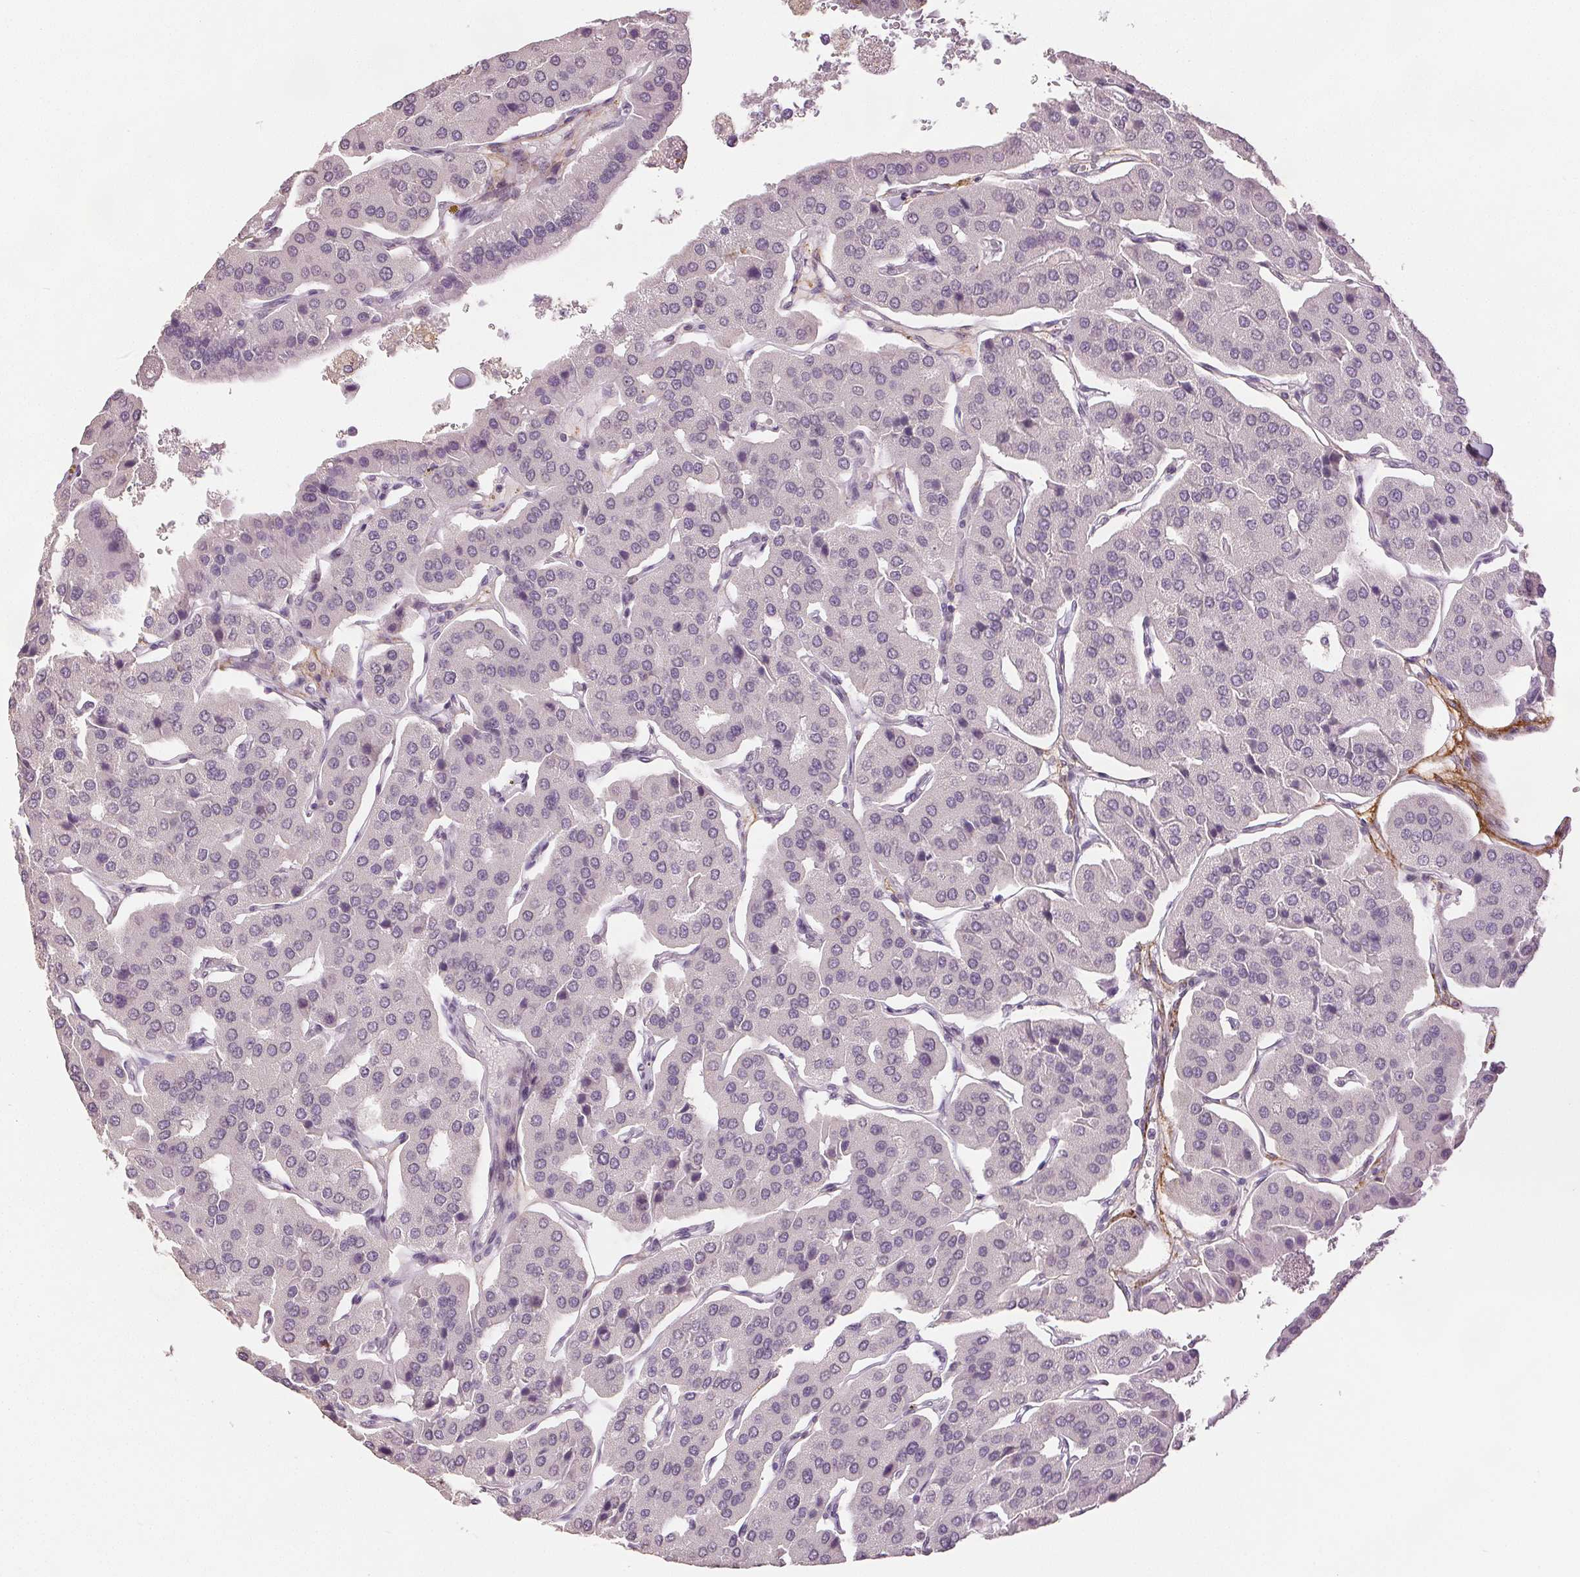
{"staining": {"intensity": "negative", "quantity": "none", "location": "none"}, "tissue": "parathyroid gland", "cell_type": "Glandular cells", "image_type": "normal", "snomed": [{"axis": "morphology", "description": "Normal tissue, NOS"}, {"axis": "morphology", "description": "Adenoma, NOS"}, {"axis": "topography", "description": "Parathyroid gland"}], "caption": "Immunohistochemistry (IHC) micrograph of normal parathyroid gland: parathyroid gland stained with DAB (3,3'-diaminobenzidine) reveals no significant protein positivity in glandular cells. The staining was performed using DAB to visualize the protein expression in brown, while the nuclei were stained in blue with hematoxylin (Magnification: 20x).", "gene": "FBN1", "patient": {"sex": "female", "age": 86}}